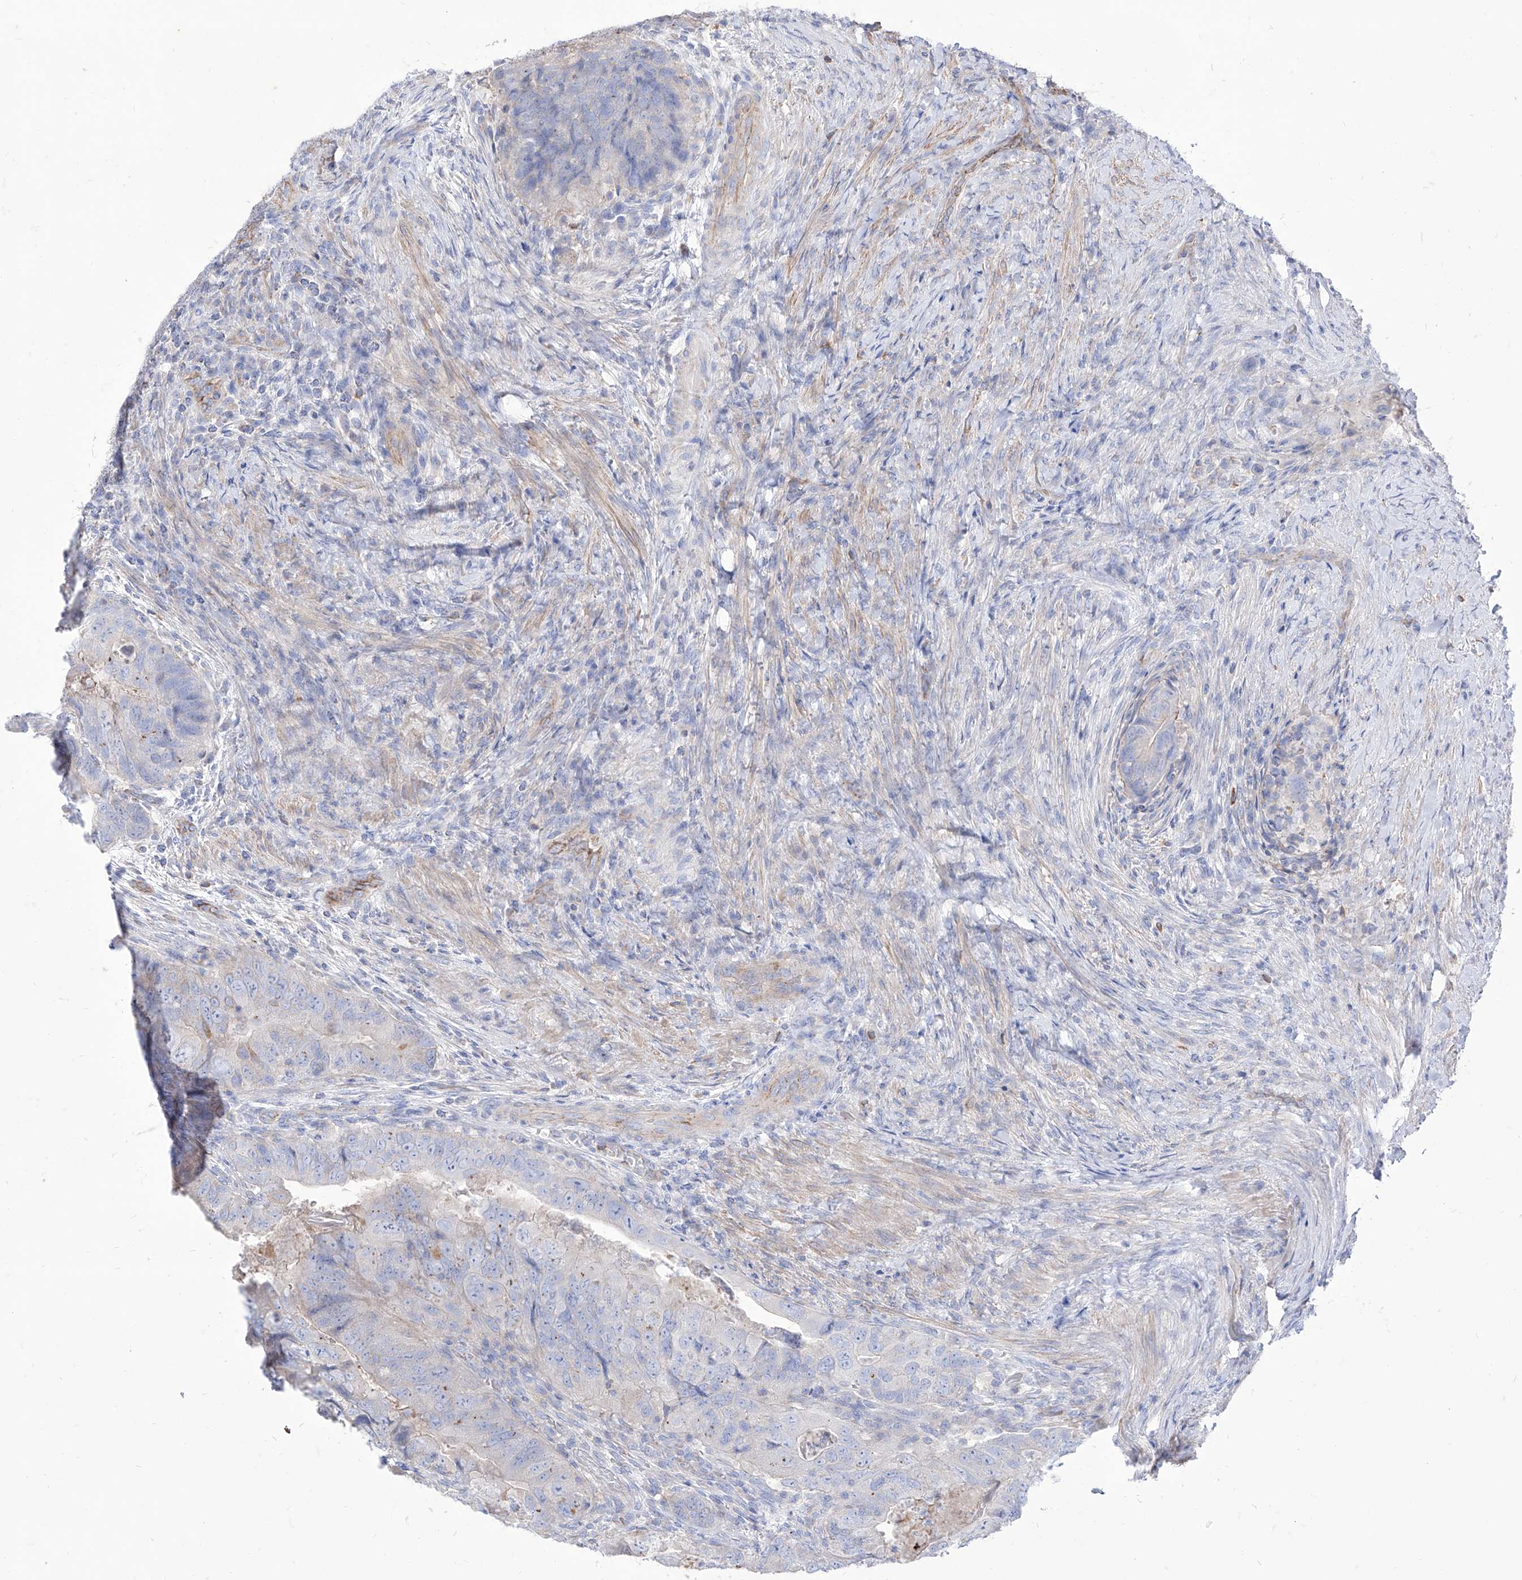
{"staining": {"intensity": "negative", "quantity": "none", "location": "none"}, "tissue": "colorectal cancer", "cell_type": "Tumor cells", "image_type": "cancer", "snomed": [{"axis": "morphology", "description": "Adenocarcinoma, NOS"}, {"axis": "topography", "description": "Rectum"}], "caption": "This is an immunohistochemistry (IHC) histopathology image of human adenocarcinoma (colorectal). There is no staining in tumor cells.", "gene": "C1orf74", "patient": {"sex": "male", "age": 63}}